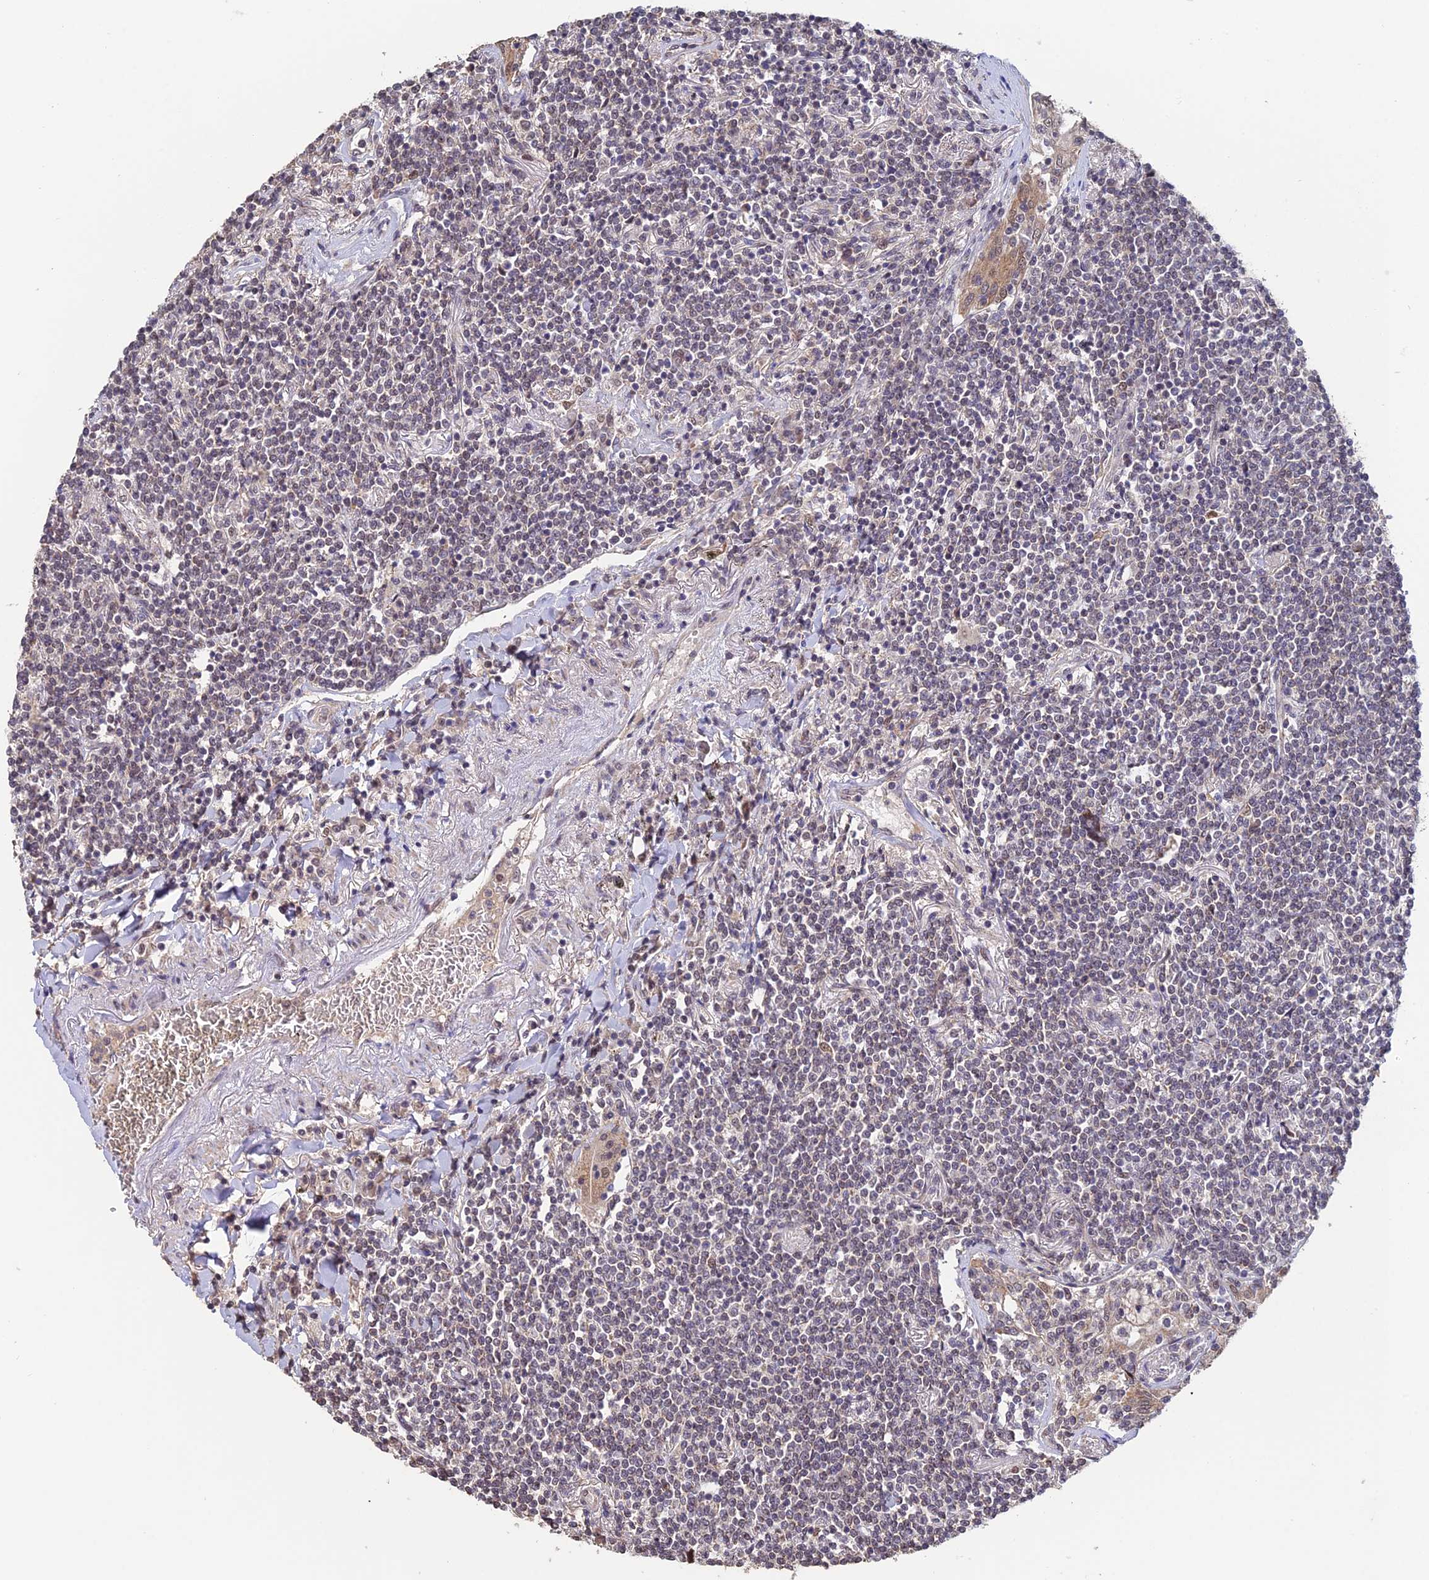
{"staining": {"intensity": "weak", "quantity": "<25%", "location": "nuclear"}, "tissue": "lymphoma", "cell_type": "Tumor cells", "image_type": "cancer", "snomed": [{"axis": "morphology", "description": "Malignant lymphoma, non-Hodgkin's type, Low grade"}, {"axis": "topography", "description": "Lung"}], "caption": "Immunohistochemistry (IHC) image of neoplastic tissue: low-grade malignant lymphoma, non-Hodgkin's type stained with DAB (3,3'-diaminobenzidine) demonstrates no significant protein positivity in tumor cells. (Brightfield microscopy of DAB immunohistochemistry at high magnification).", "gene": "ERCC5", "patient": {"sex": "female", "age": 71}}